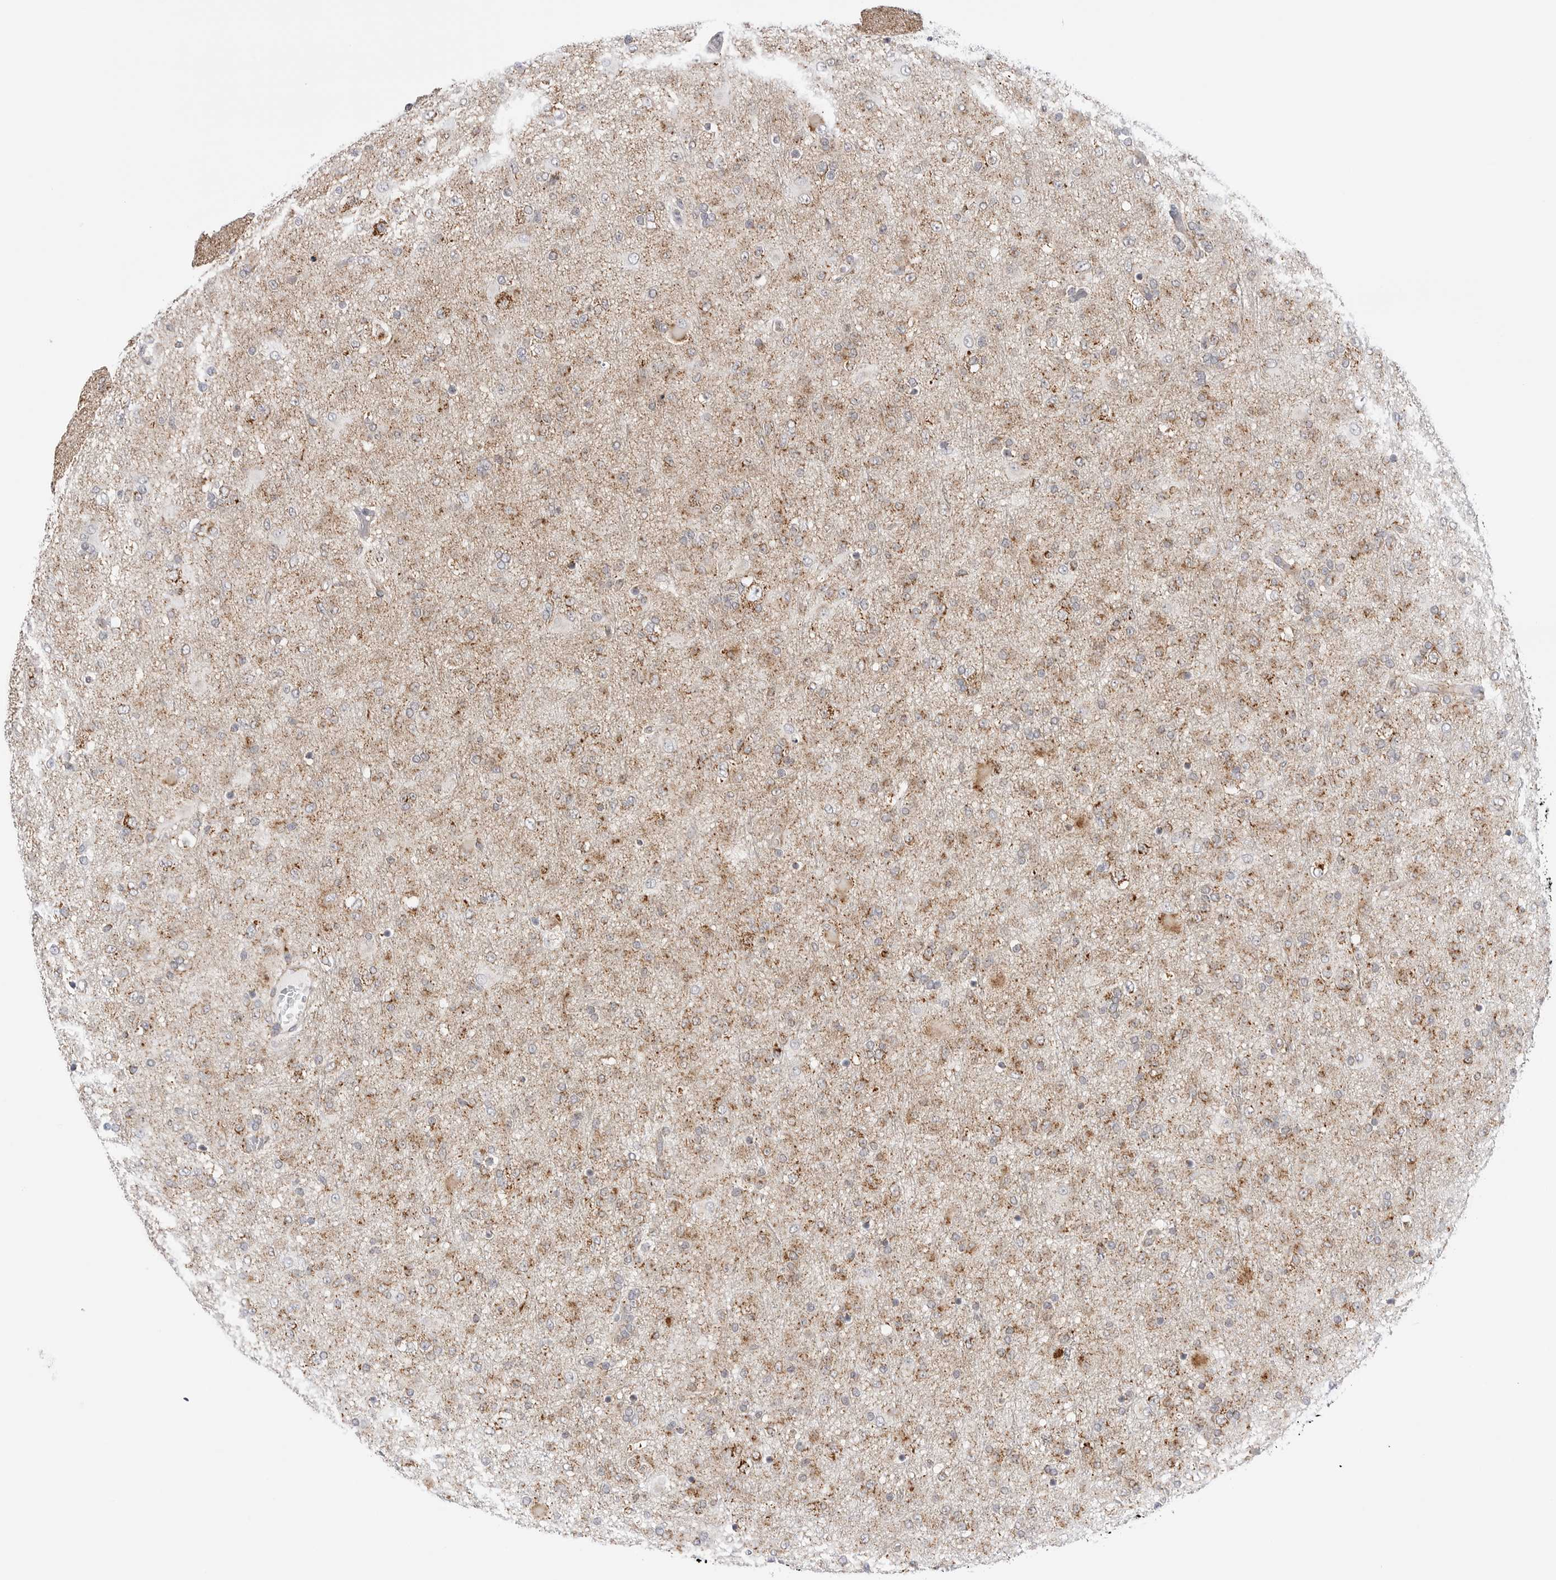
{"staining": {"intensity": "moderate", "quantity": "25%-75%", "location": "cytoplasmic/membranous"}, "tissue": "glioma", "cell_type": "Tumor cells", "image_type": "cancer", "snomed": [{"axis": "morphology", "description": "Glioma, malignant, Low grade"}, {"axis": "topography", "description": "Brain"}], "caption": "Tumor cells demonstrate medium levels of moderate cytoplasmic/membranous positivity in about 25%-75% of cells in human glioma.", "gene": "ATP5IF1", "patient": {"sex": "male", "age": 65}}